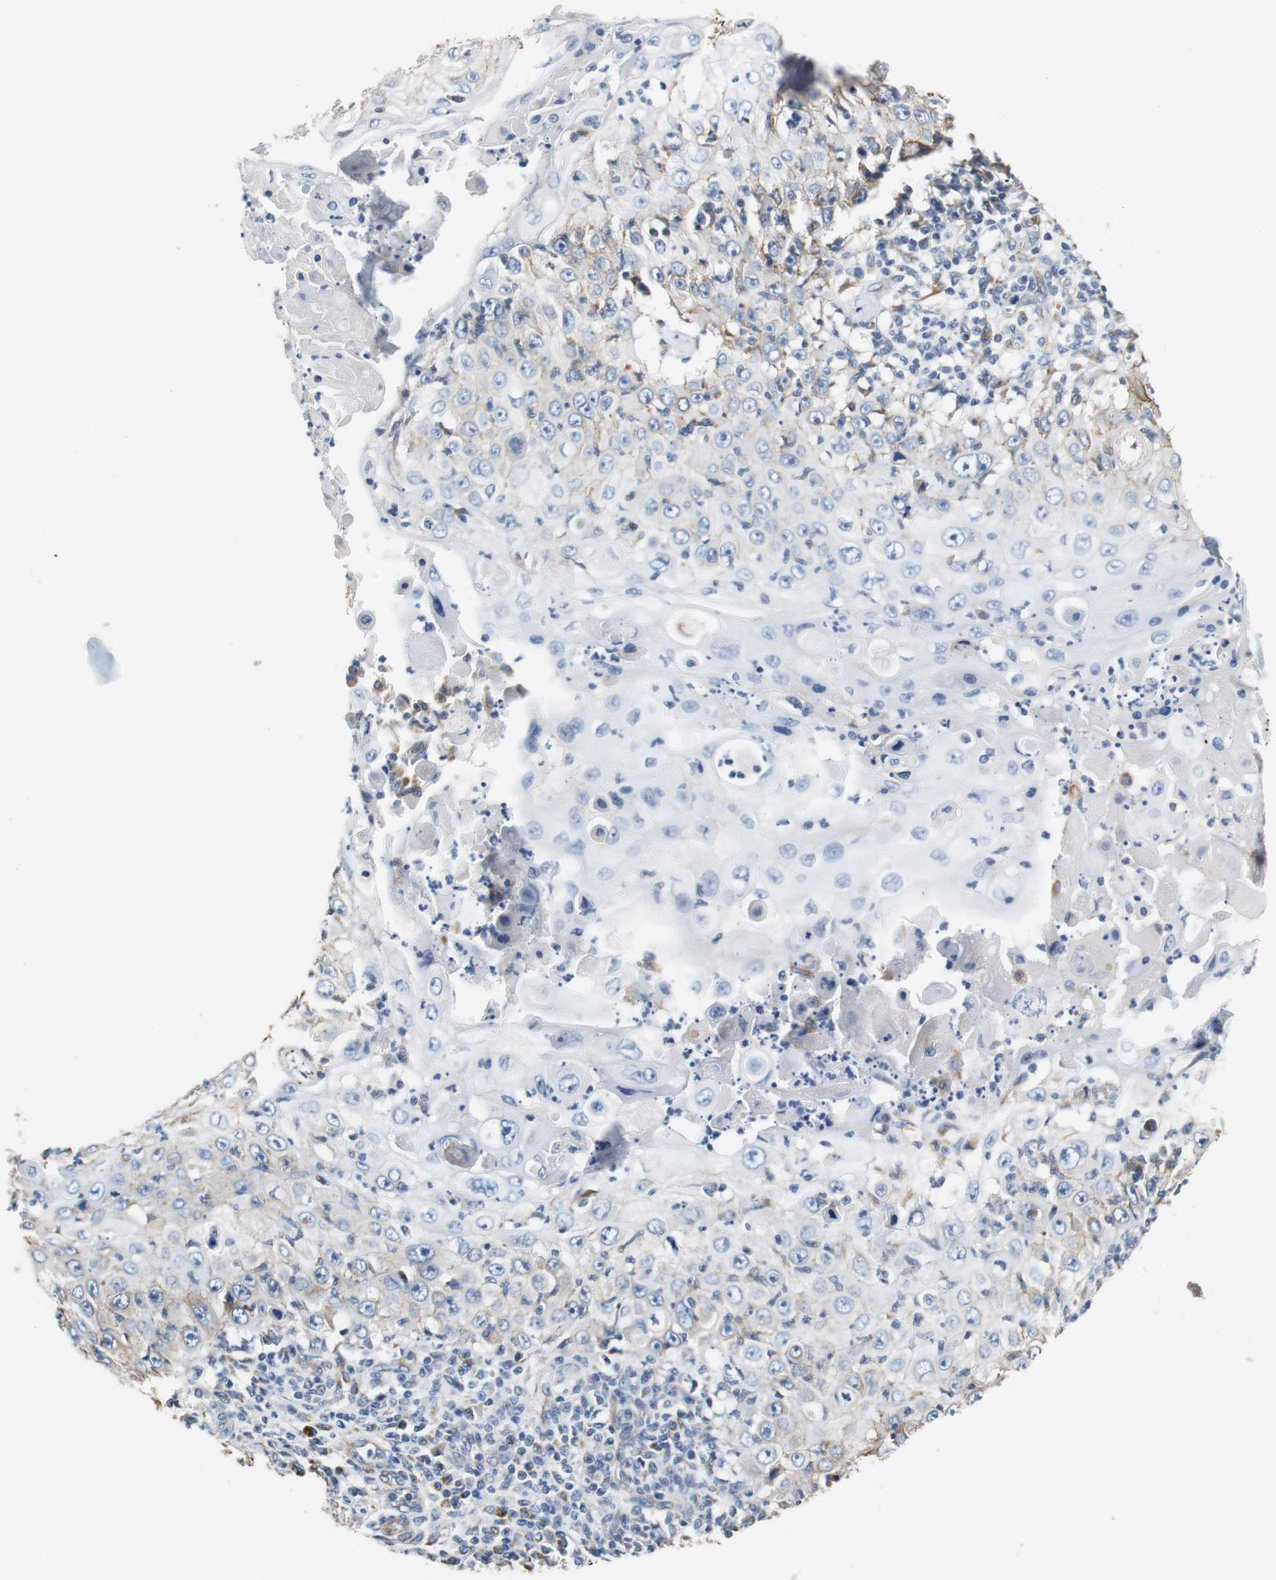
{"staining": {"intensity": "moderate", "quantity": "<25%", "location": "cytoplasmic/membranous"}, "tissue": "skin cancer", "cell_type": "Tumor cells", "image_type": "cancer", "snomed": [{"axis": "morphology", "description": "Squamous cell carcinoma, NOS"}, {"axis": "topography", "description": "Skin"}], "caption": "DAB immunohistochemical staining of human skin cancer (squamous cell carcinoma) exhibits moderate cytoplasmic/membranous protein staining in about <25% of tumor cells.", "gene": "PCK1", "patient": {"sex": "male", "age": 86}}